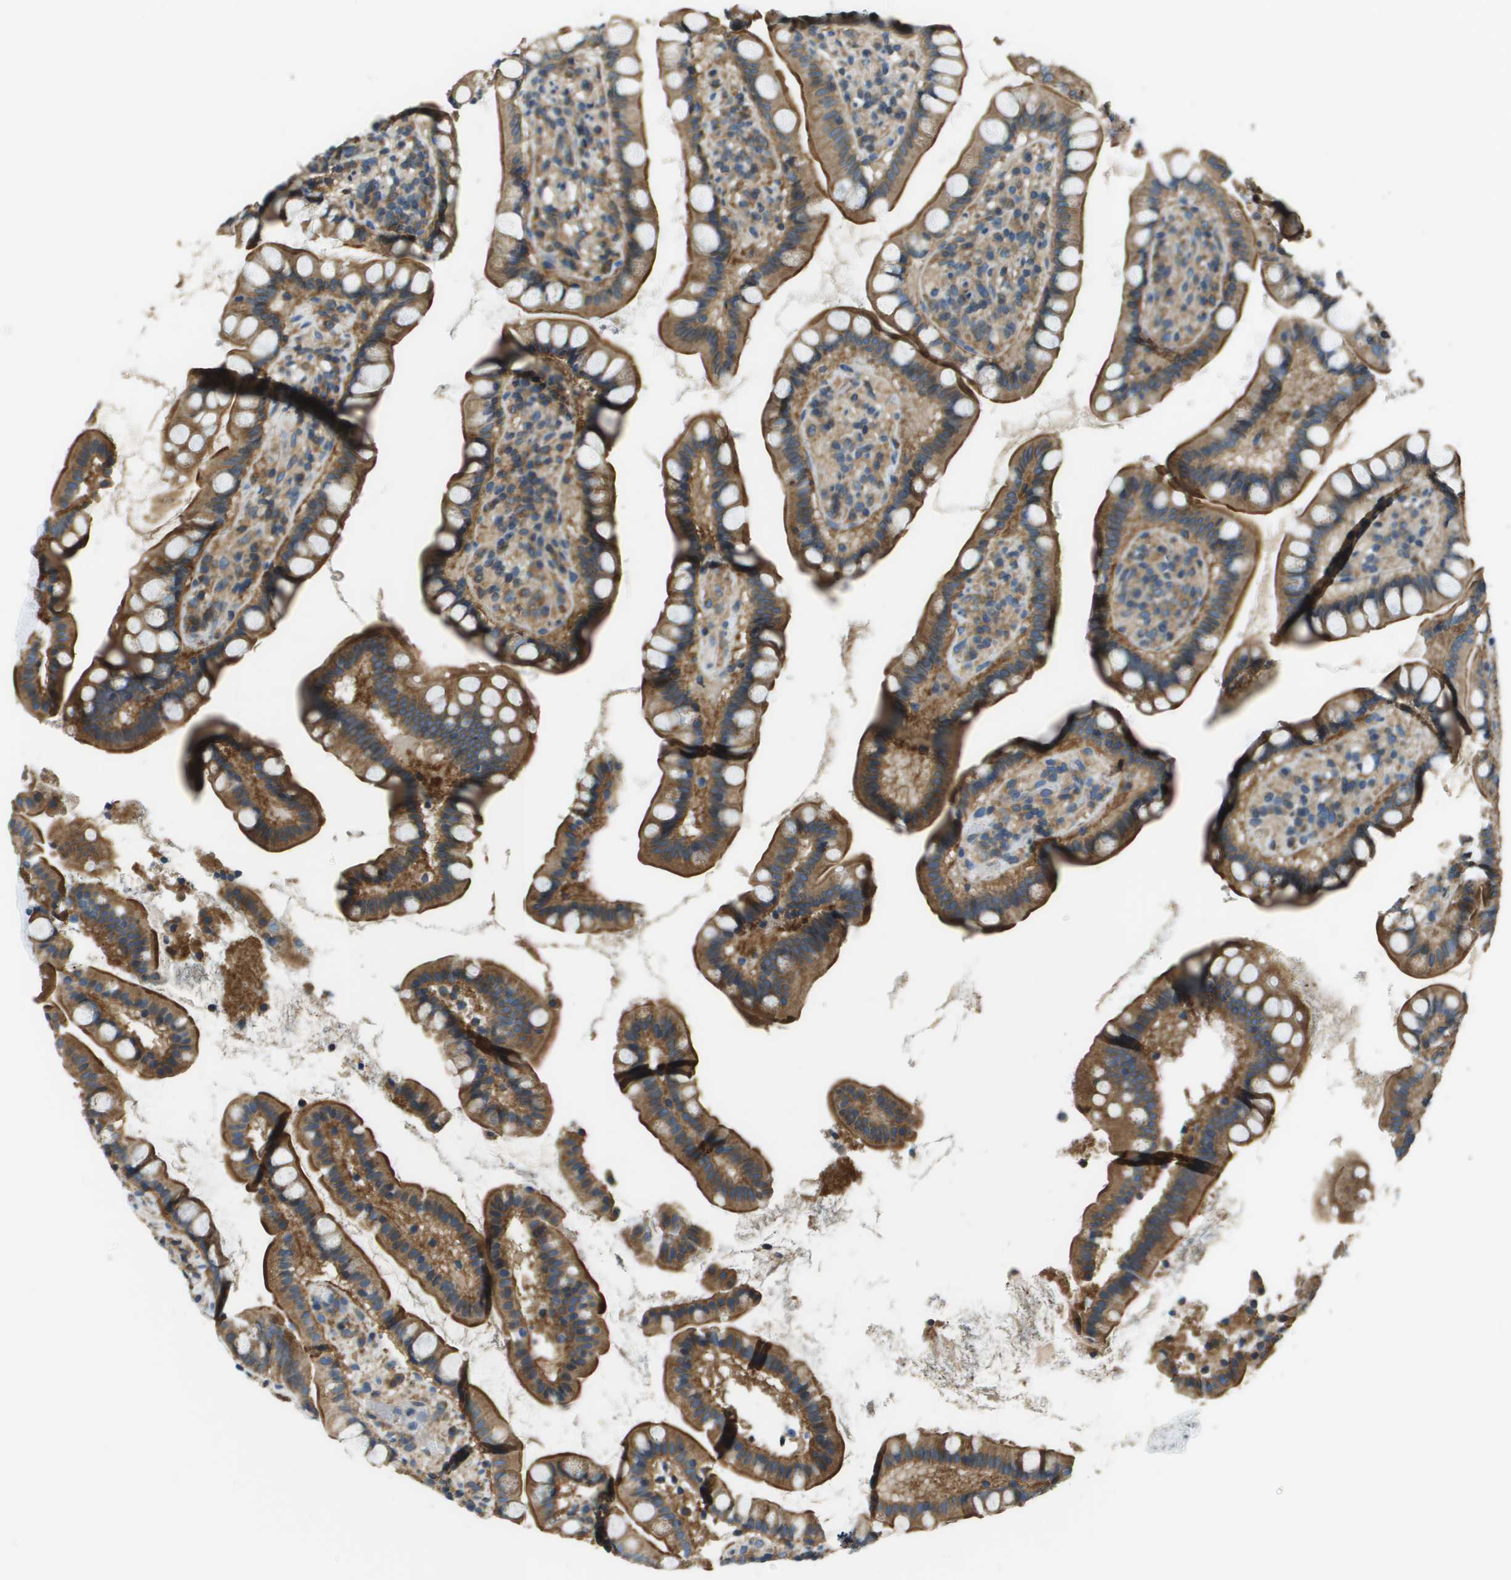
{"staining": {"intensity": "moderate", "quantity": ">75%", "location": "cytoplasmic/membranous"}, "tissue": "small intestine", "cell_type": "Glandular cells", "image_type": "normal", "snomed": [{"axis": "morphology", "description": "Normal tissue, NOS"}, {"axis": "topography", "description": "Small intestine"}], "caption": "The photomicrograph reveals immunohistochemical staining of unremarkable small intestine. There is moderate cytoplasmic/membranous expression is seen in about >75% of glandular cells. Nuclei are stained in blue.", "gene": "TMEM51", "patient": {"sex": "female", "age": 84}}